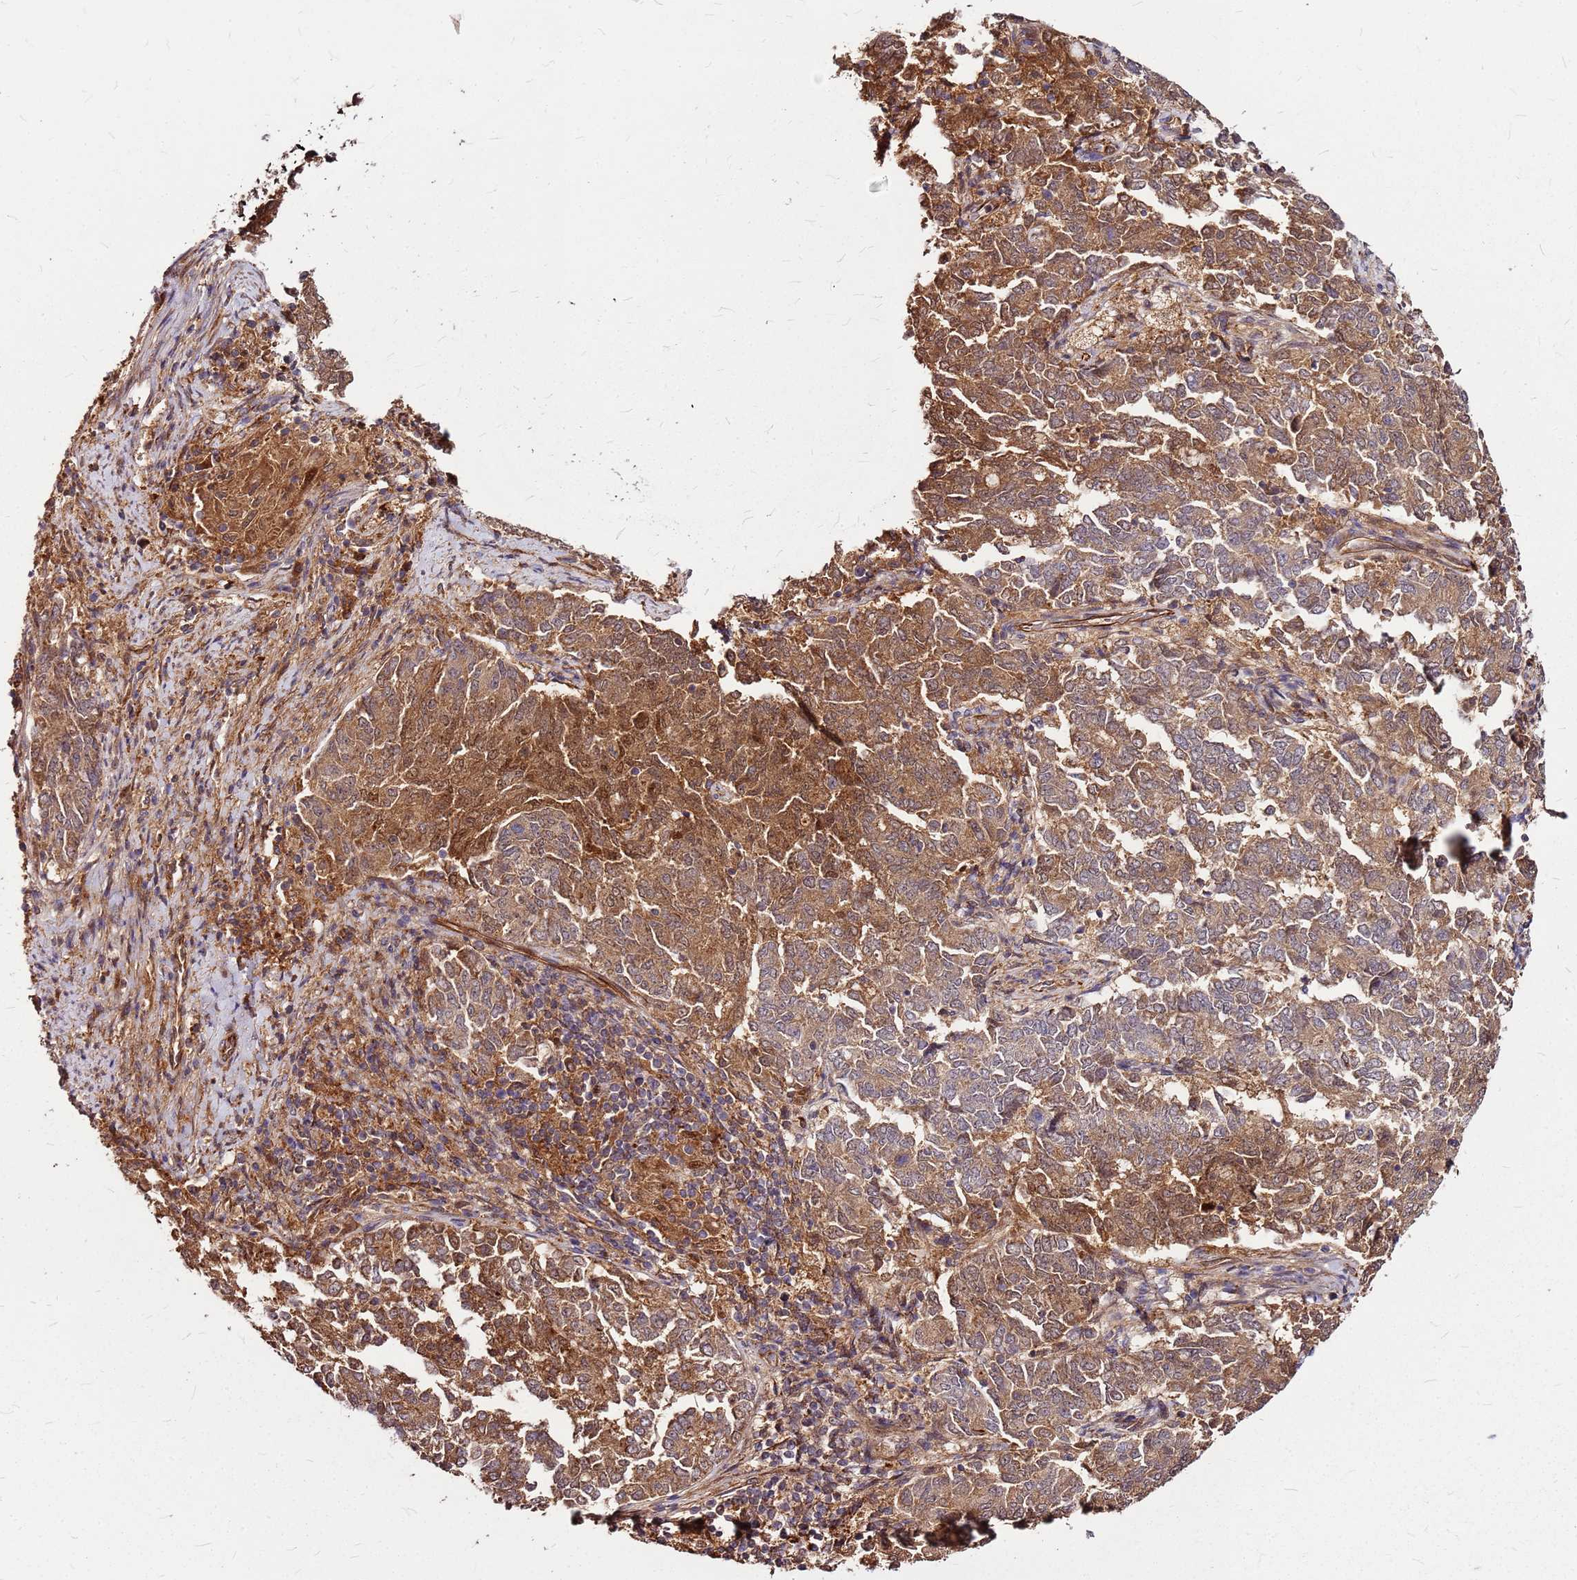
{"staining": {"intensity": "moderate", "quantity": ">75%", "location": "cytoplasmic/membranous"}, "tissue": "endometrial cancer", "cell_type": "Tumor cells", "image_type": "cancer", "snomed": [{"axis": "morphology", "description": "Adenocarcinoma, NOS"}, {"axis": "topography", "description": "Endometrium"}], "caption": "Brown immunohistochemical staining in endometrial cancer exhibits moderate cytoplasmic/membranous positivity in about >75% of tumor cells.", "gene": "LYPLAL1", "patient": {"sex": "female", "age": 80}}